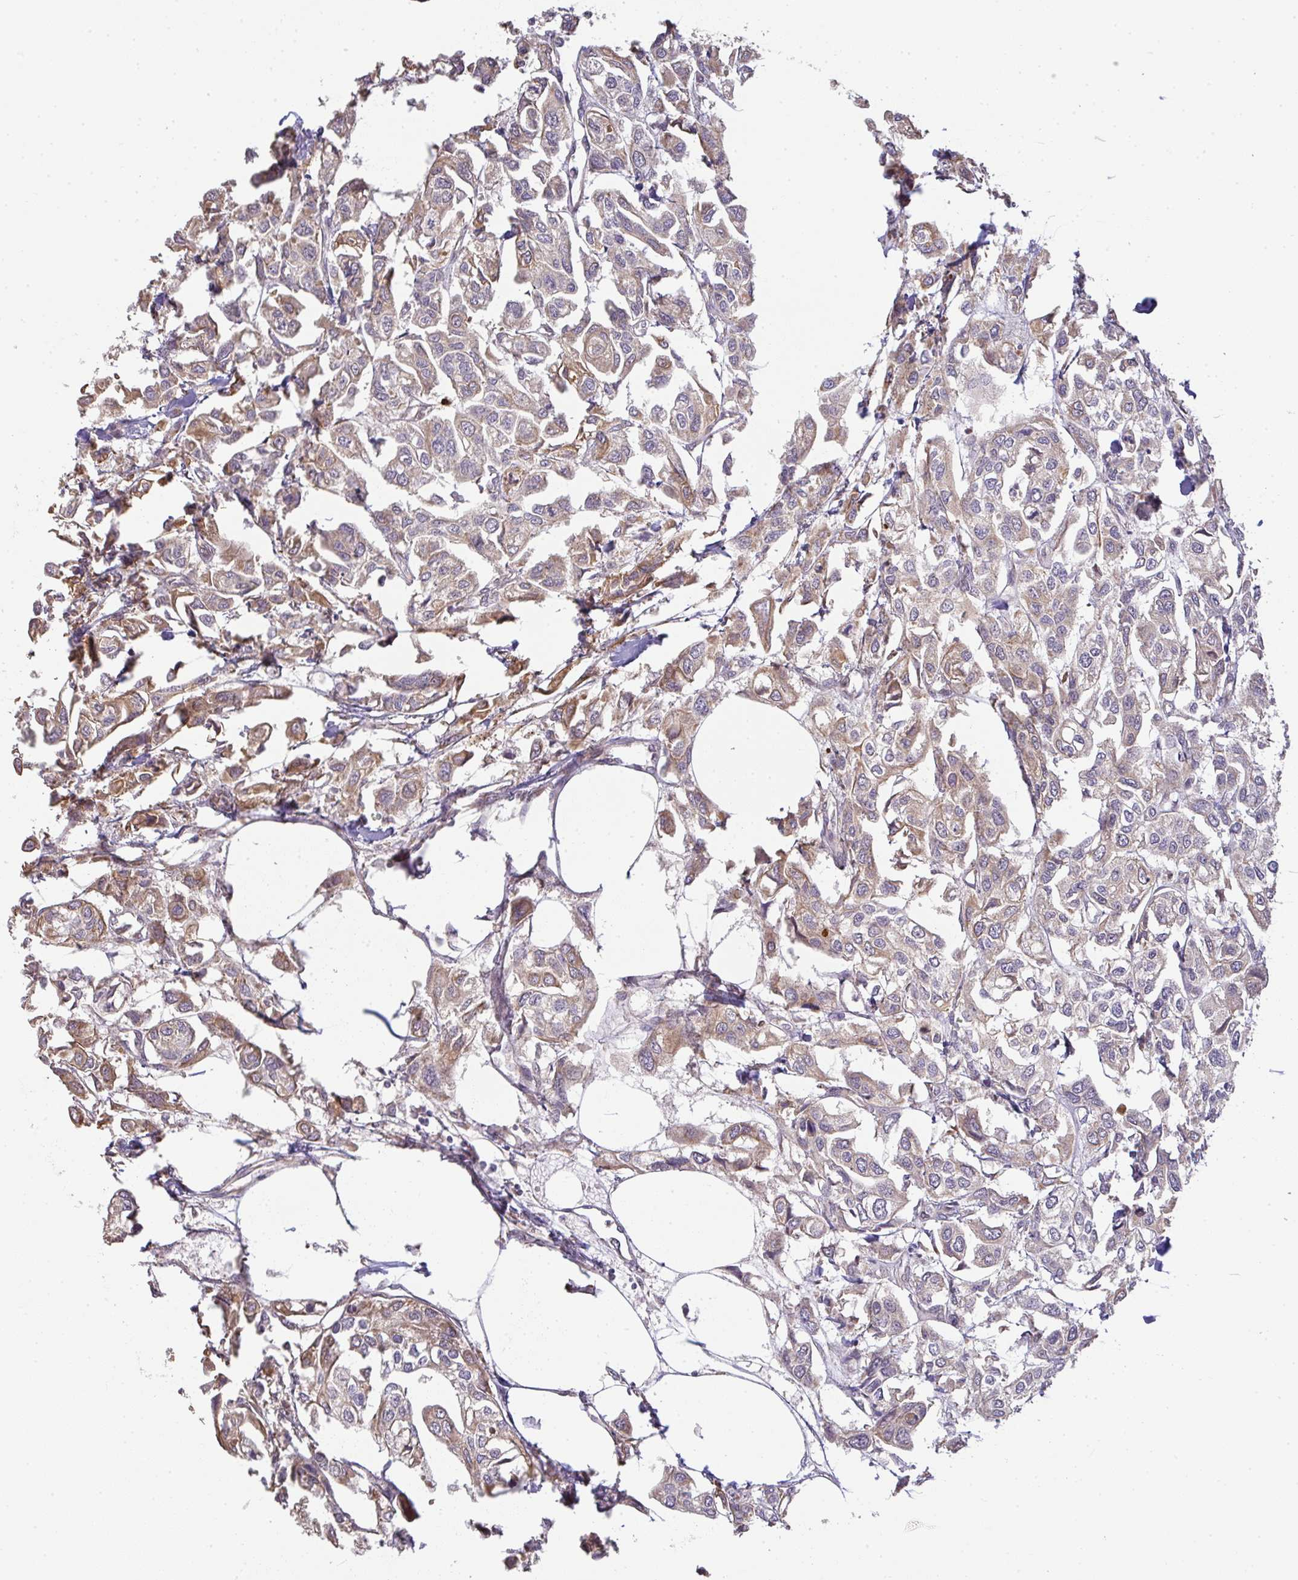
{"staining": {"intensity": "weak", "quantity": "25%-75%", "location": "cytoplasmic/membranous"}, "tissue": "urothelial cancer", "cell_type": "Tumor cells", "image_type": "cancer", "snomed": [{"axis": "morphology", "description": "Urothelial carcinoma, High grade"}, {"axis": "topography", "description": "Urinary bladder"}], "caption": "A low amount of weak cytoplasmic/membranous expression is present in approximately 25%-75% of tumor cells in urothelial carcinoma (high-grade) tissue.", "gene": "EEF1AKMT1", "patient": {"sex": "male", "age": 67}}